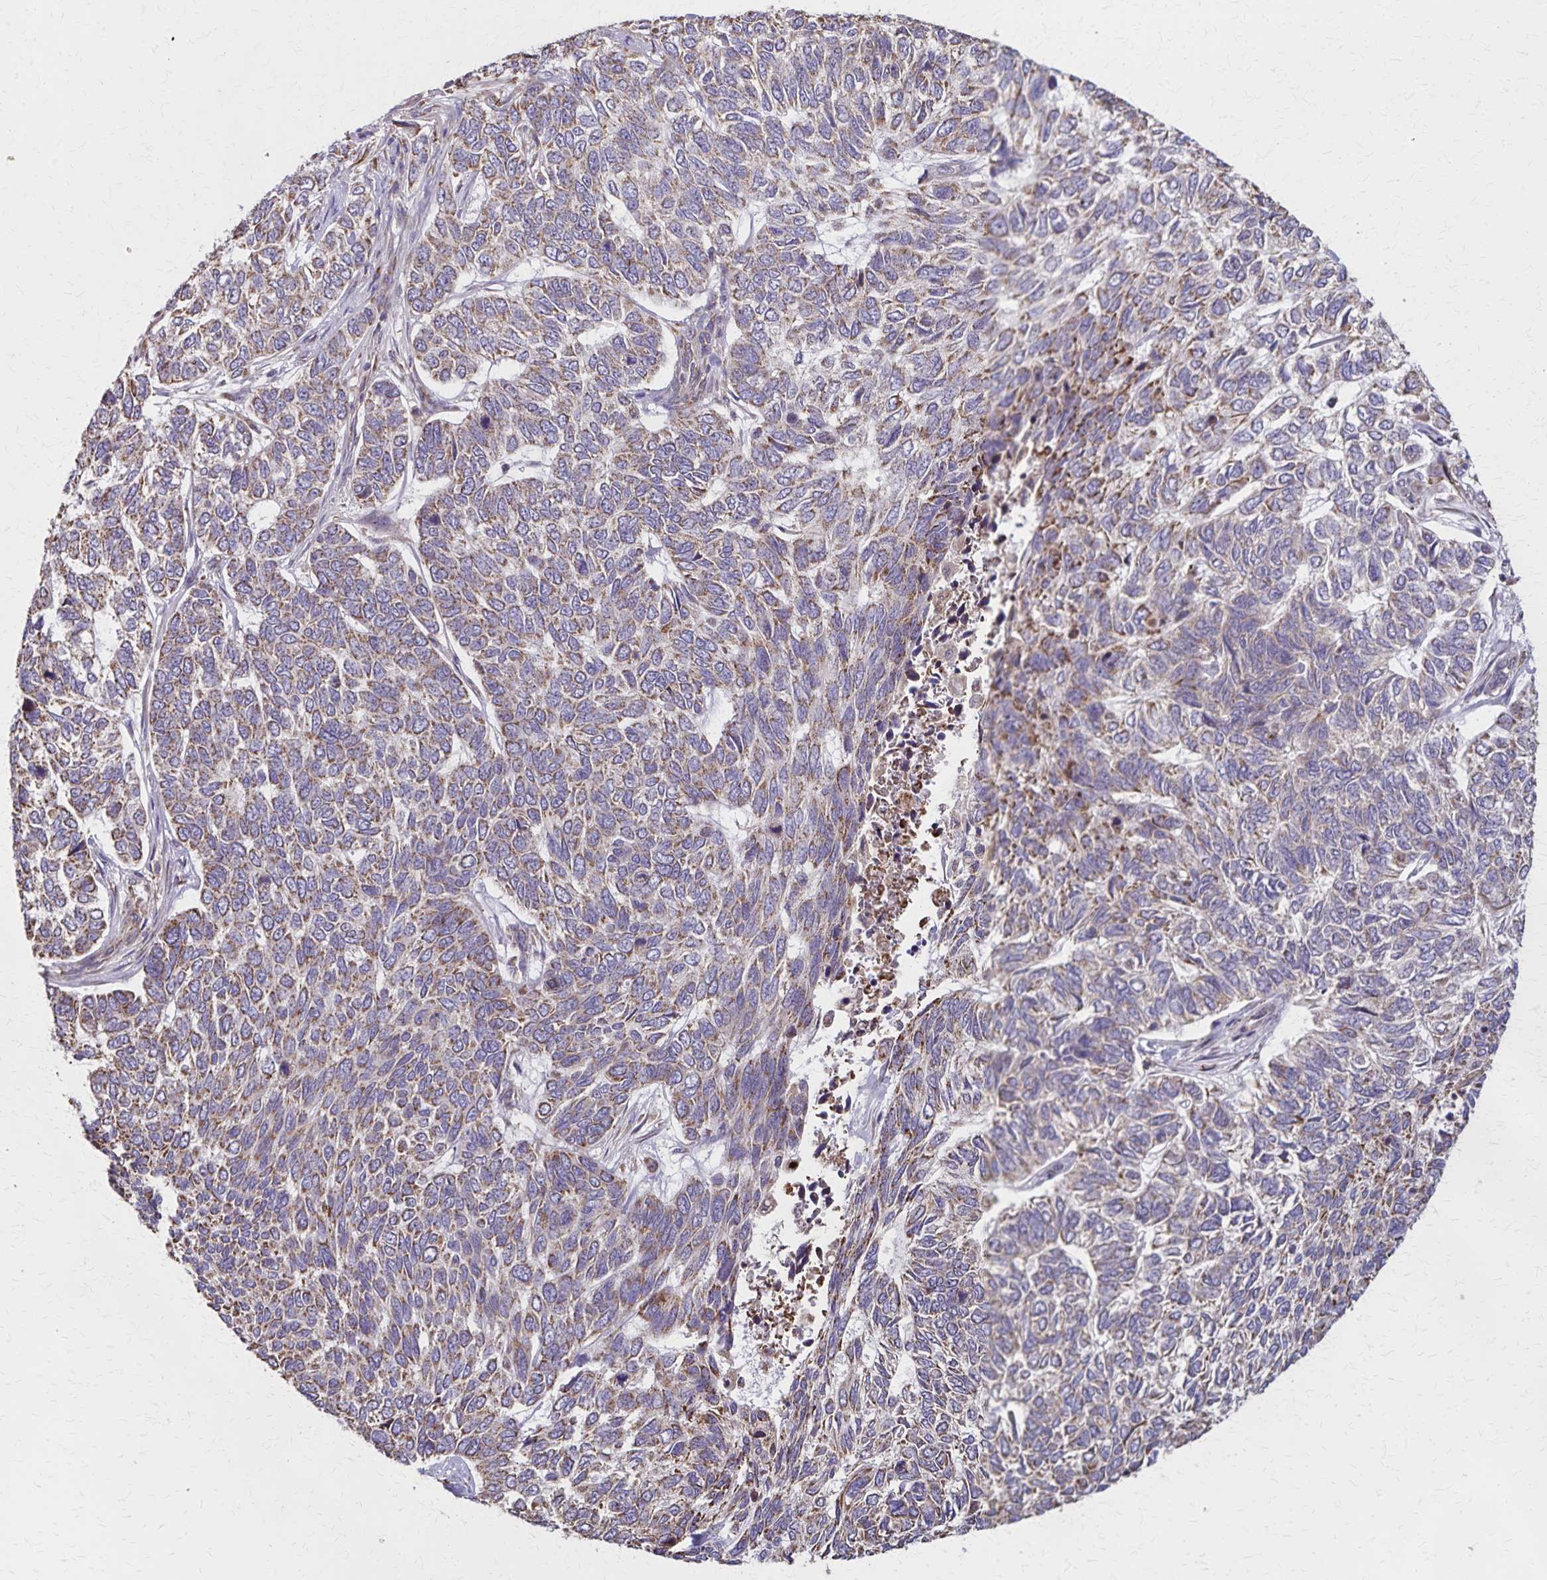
{"staining": {"intensity": "moderate", "quantity": "25%-75%", "location": "cytoplasmic/membranous"}, "tissue": "skin cancer", "cell_type": "Tumor cells", "image_type": "cancer", "snomed": [{"axis": "morphology", "description": "Basal cell carcinoma"}, {"axis": "topography", "description": "Skin"}], "caption": "This is a micrograph of immunohistochemistry (IHC) staining of skin cancer, which shows moderate expression in the cytoplasmic/membranous of tumor cells.", "gene": "RNF10", "patient": {"sex": "female", "age": 65}}